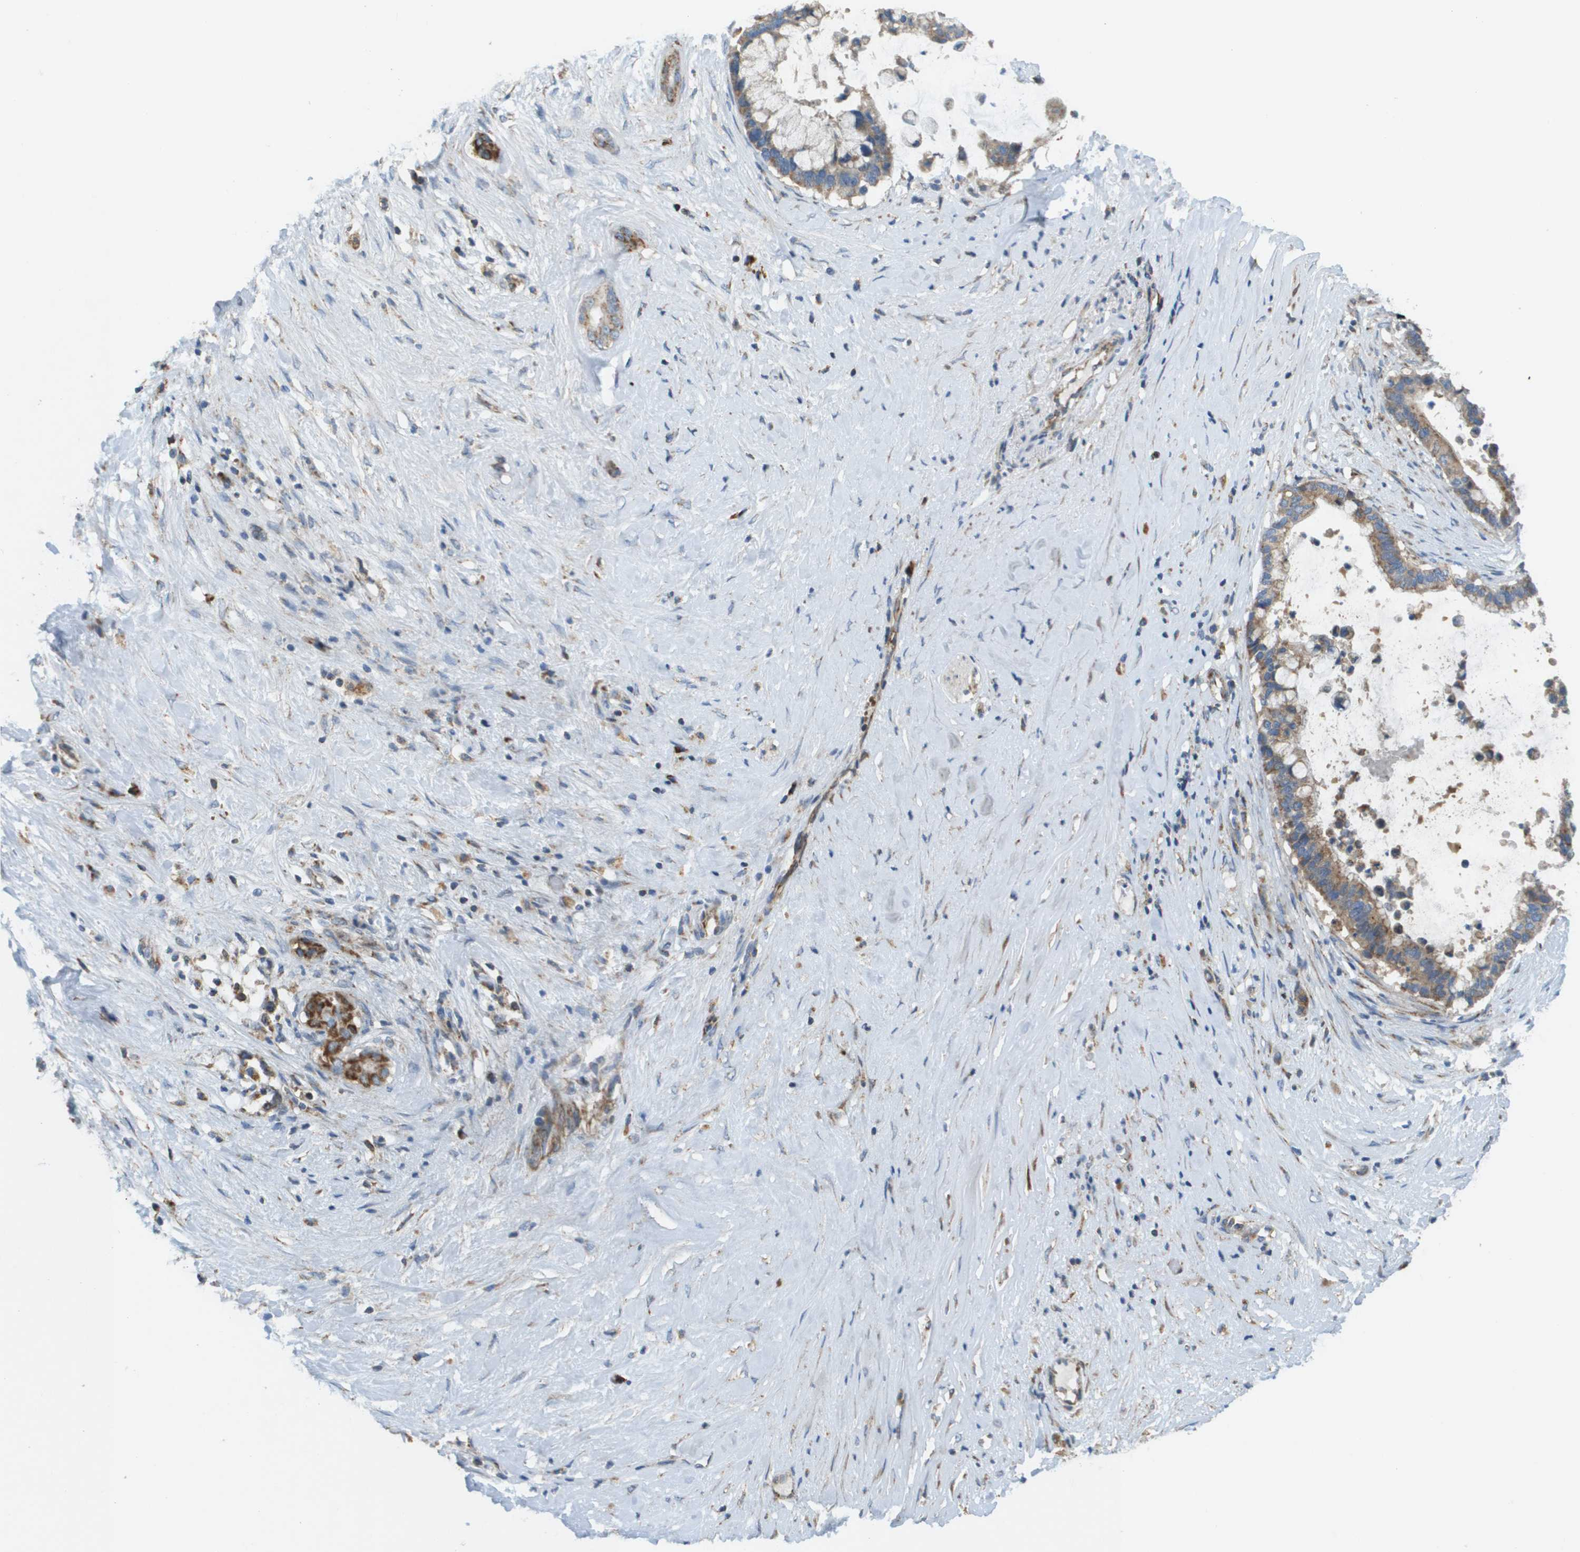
{"staining": {"intensity": "moderate", "quantity": ">75%", "location": "cytoplasmic/membranous"}, "tissue": "pancreatic cancer", "cell_type": "Tumor cells", "image_type": "cancer", "snomed": [{"axis": "morphology", "description": "Adenocarcinoma, NOS"}, {"axis": "topography", "description": "Pancreas"}], "caption": "This histopathology image displays immunohistochemistry staining of human adenocarcinoma (pancreatic), with medium moderate cytoplasmic/membranous staining in approximately >75% of tumor cells.", "gene": "NRK", "patient": {"sex": "male", "age": 41}}